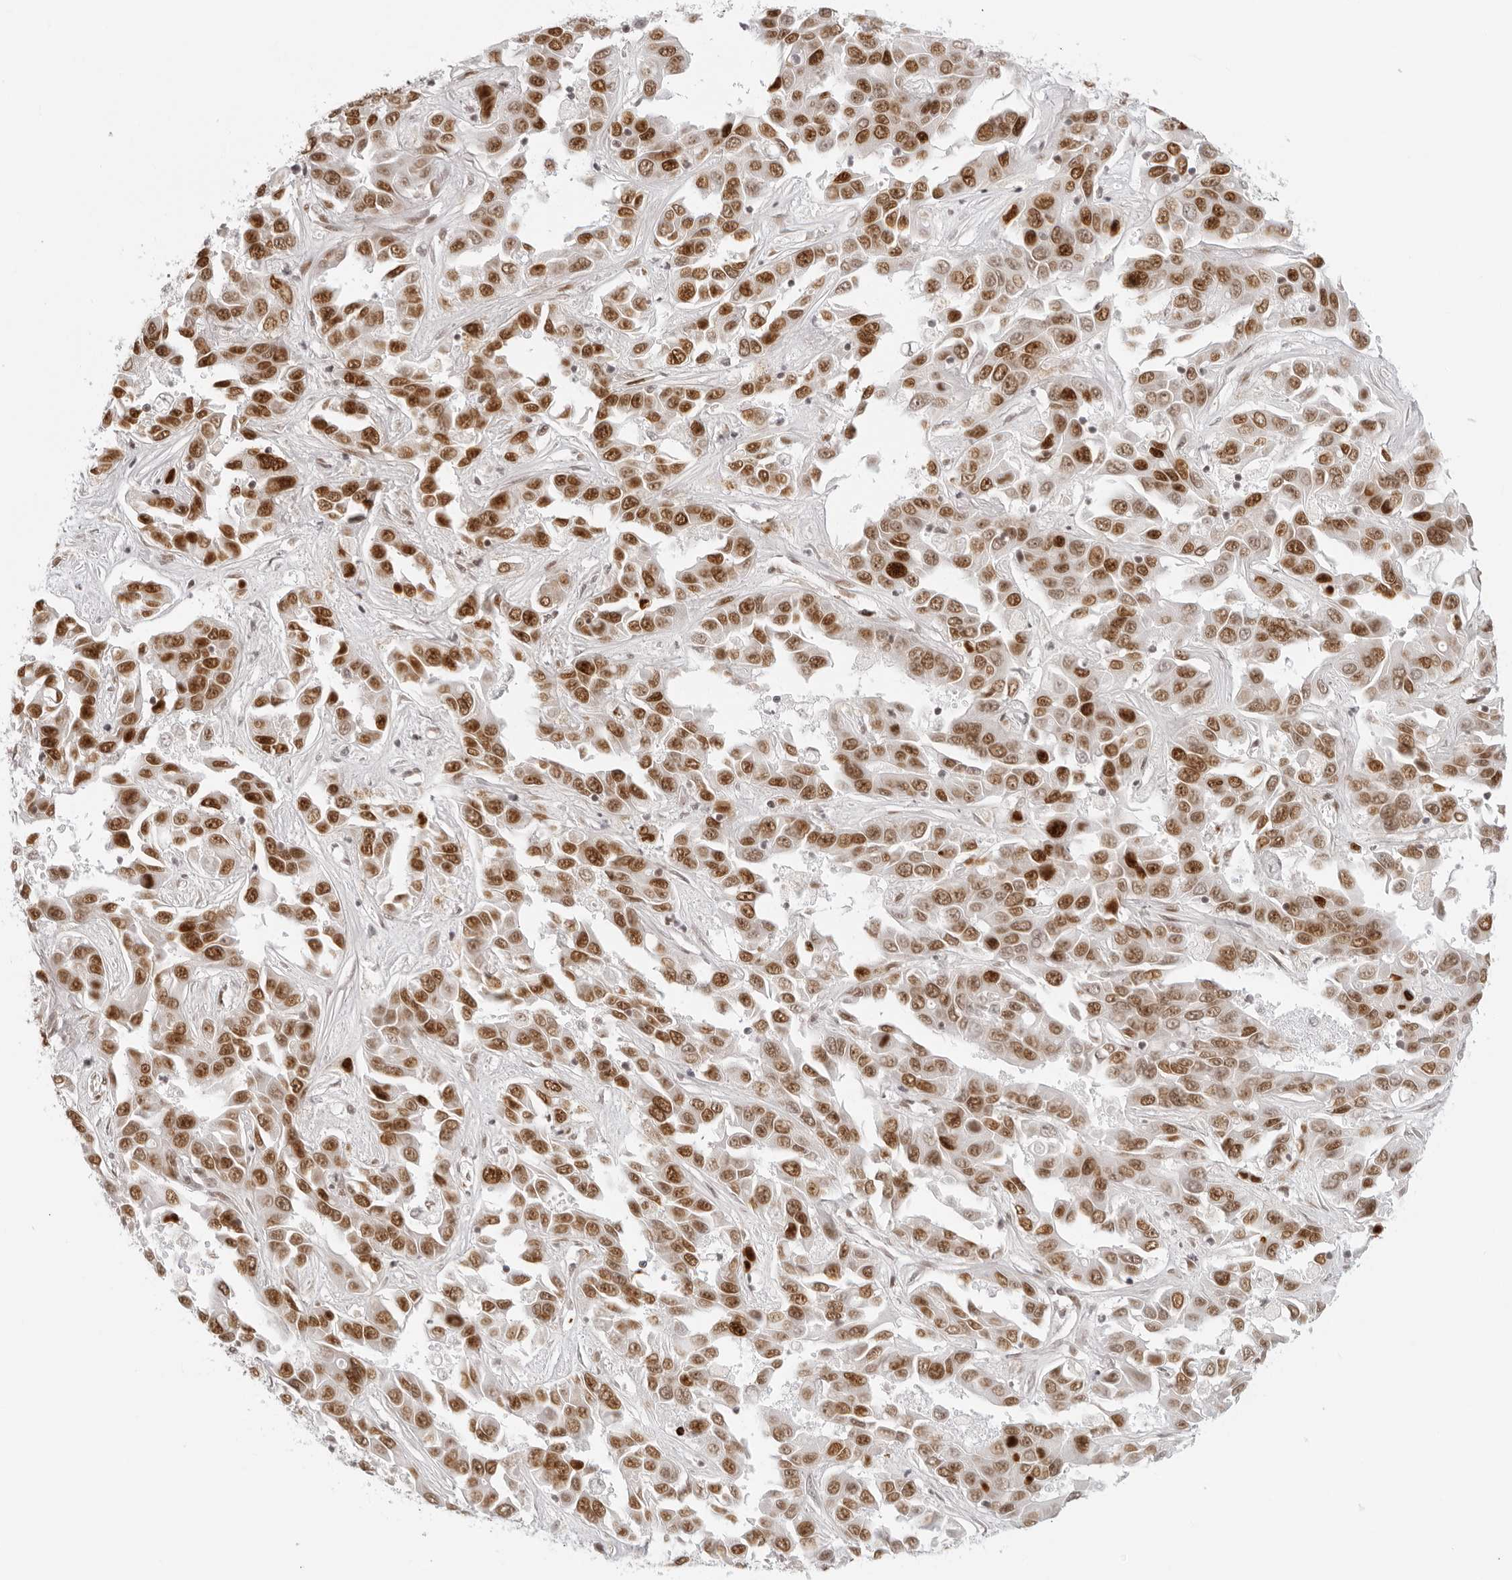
{"staining": {"intensity": "strong", "quantity": ">75%", "location": "nuclear"}, "tissue": "liver cancer", "cell_type": "Tumor cells", "image_type": "cancer", "snomed": [{"axis": "morphology", "description": "Cholangiocarcinoma"}, {"axis": "topography", "description": "Liver"}], "caption": "Immunohistochemistry (IHC) of human cholangiocarcinoma (liver) shows high levels of strong nuclear positivity in about >75% of tumor cells.", "gene": "RCC1", "patient": {"sex": "female", "age": 52}}